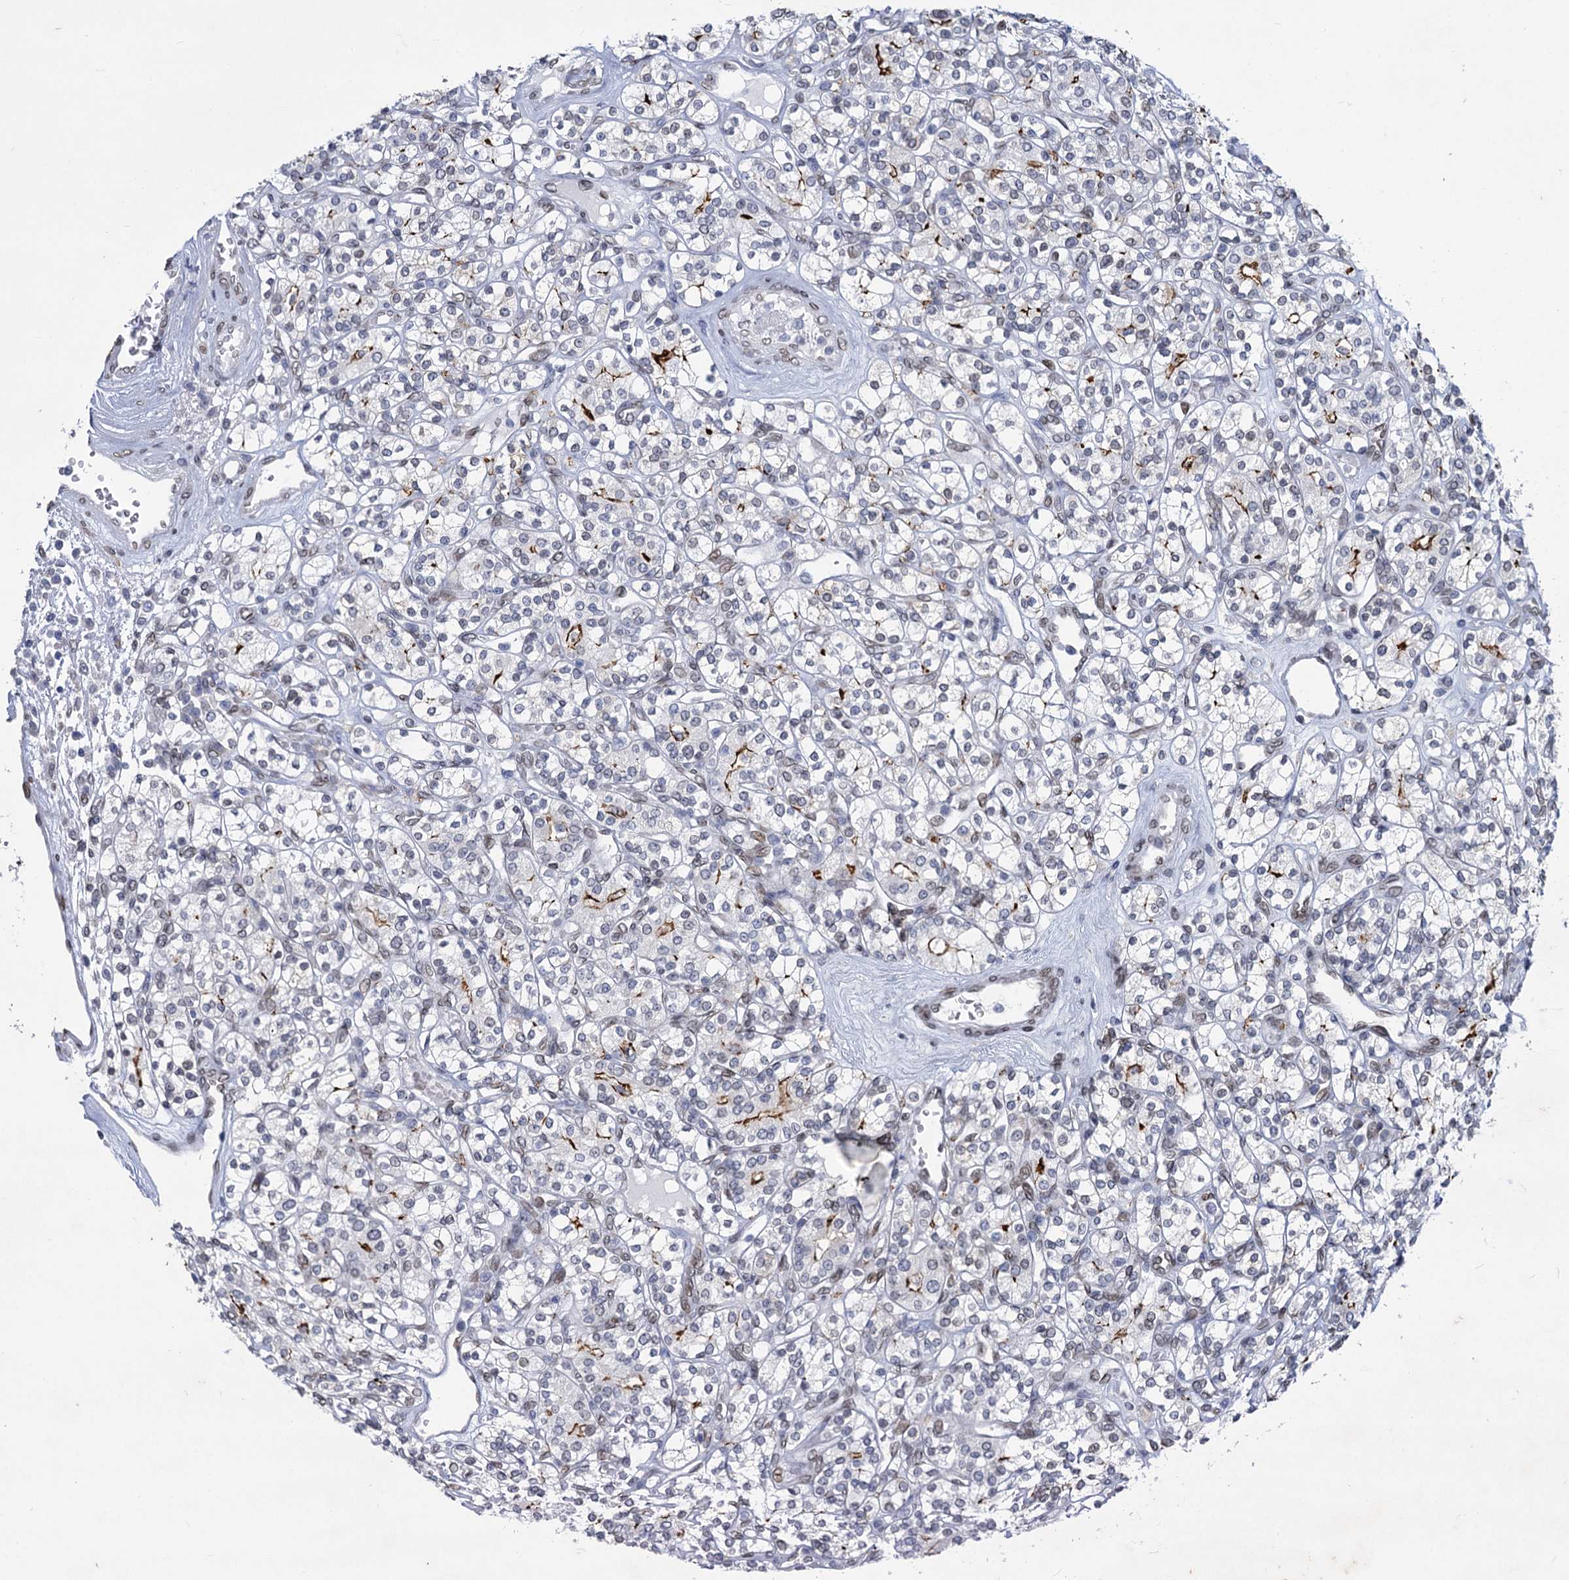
{"staining": {"intensity": "strong", "quantity": "<25%", "location": "cytoplasmic/membranous"}, "tissue": "renal cancer", "cell_type": "Tumor cells", "image_type": "cancer", "snomed": [{"axis": "morphology", "description": "Adenocarcinoma, NOS"}, {"axis": "topography", "description": "Kidney"}], "caption": "An IHC histopathology image of neoplastic tissue is shown. Protein staining in brown shows strong cytoplasmic/membranous positivity in renal cancer (adenocarcinoma) within tumor cells. Nuclei are stained in blue.", "gene": "PRSS35", "patient": {"sex": "male", "age": 77}}